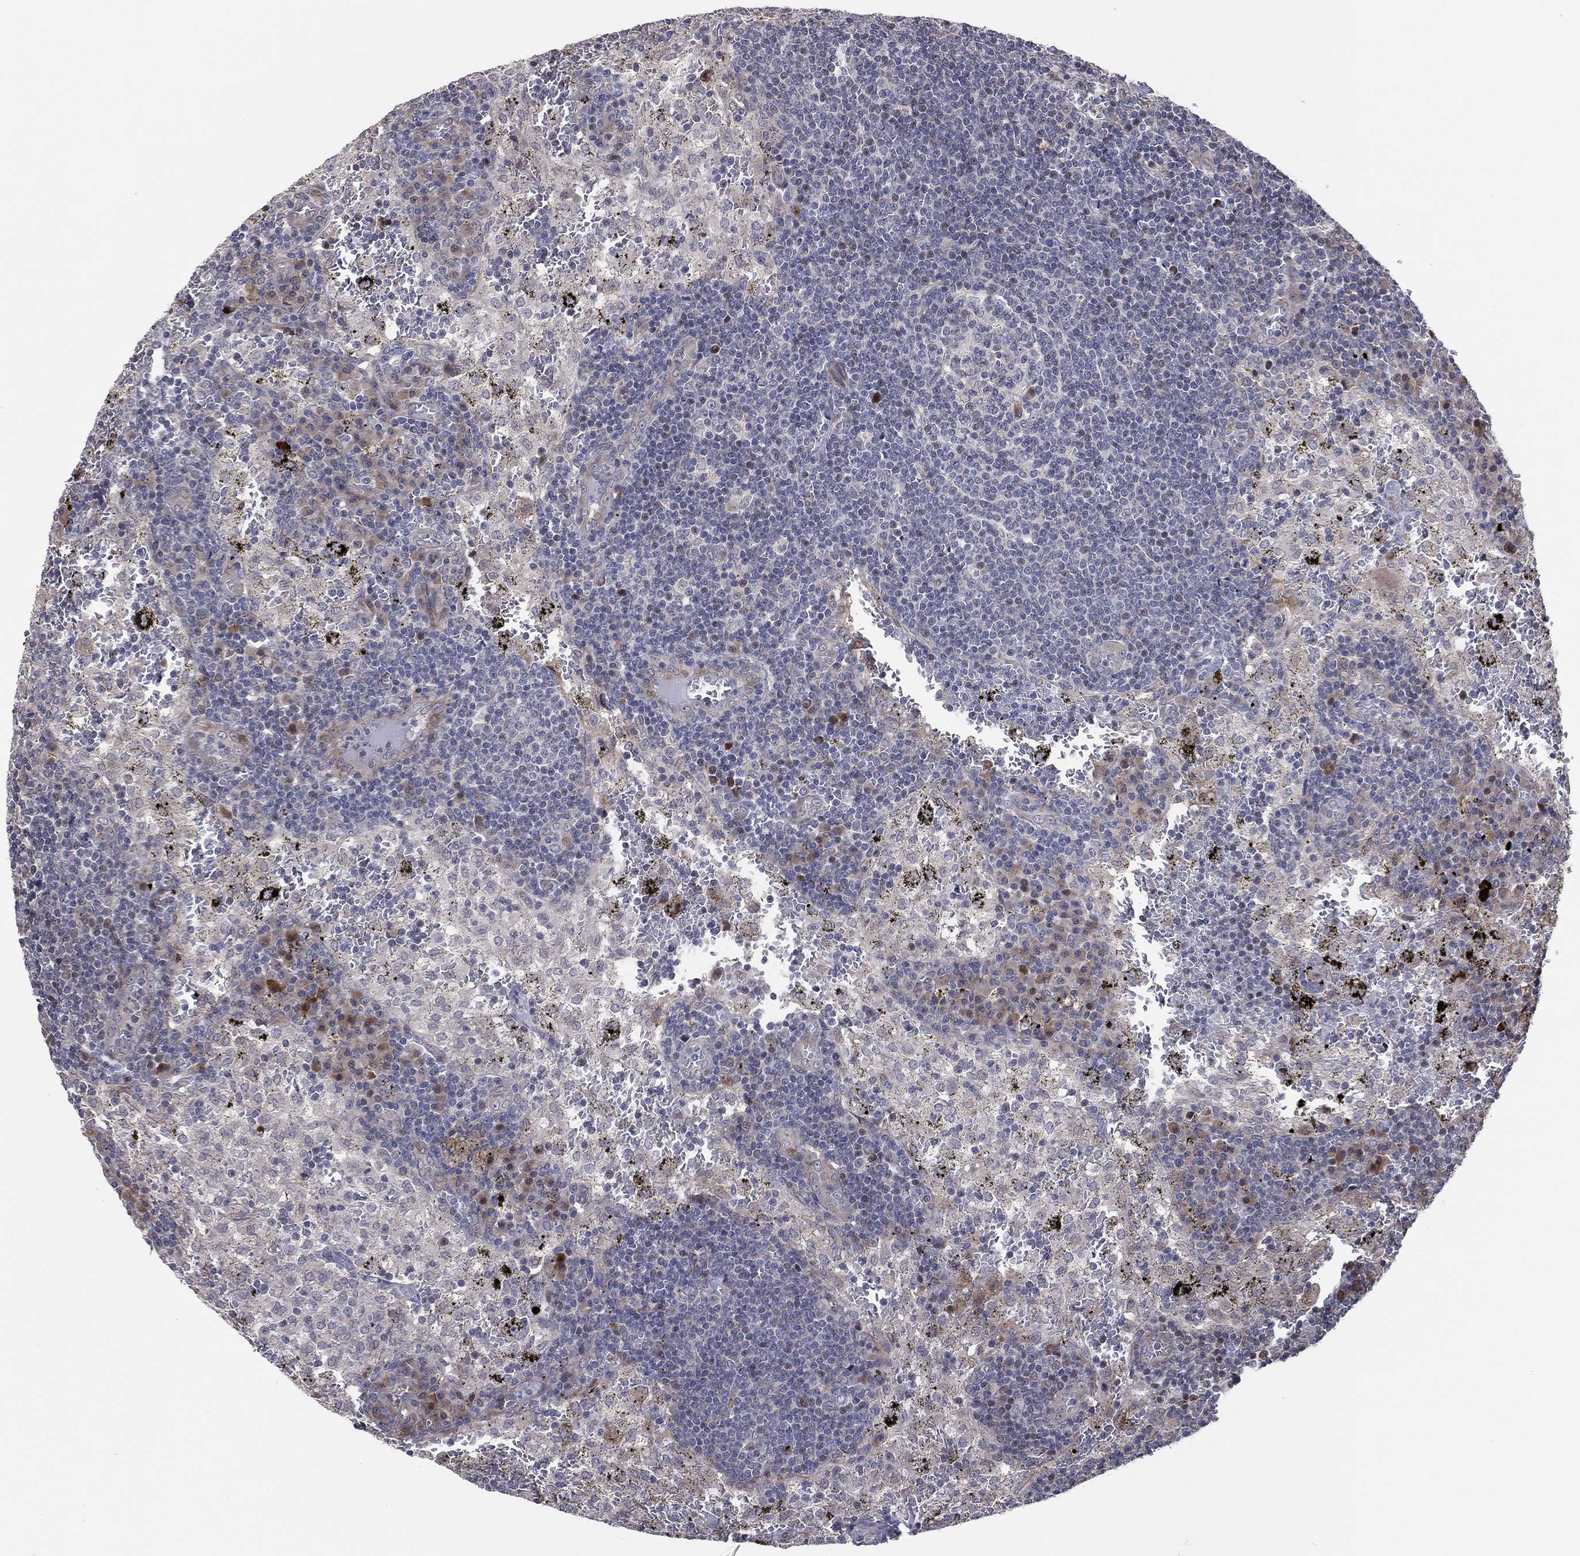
{"staining": {"intensity": "negative", "quantity": "none", "location": "none"}, "tissue": "lymph node", "cell_type": "Germinal center cells", "image_type": "normal", "snomed": [{"axis": "morphology", "description": "Normal tissue, NOS"}, {"axis": "topography", "description": "Lymph node"}], "caption": "DAB (3,3'-diaminobenzidine) immunohistochemical staining of normal lymph node displays no significant expression in germinal center cells. The staining was performed using DAB to visualize the protein expression in brown, while the nuclei were stained in blue with hematoxylin (Magnification: 20x).", "gene": "UTP14A", "patient": {"sex": "male", "age": 62}}